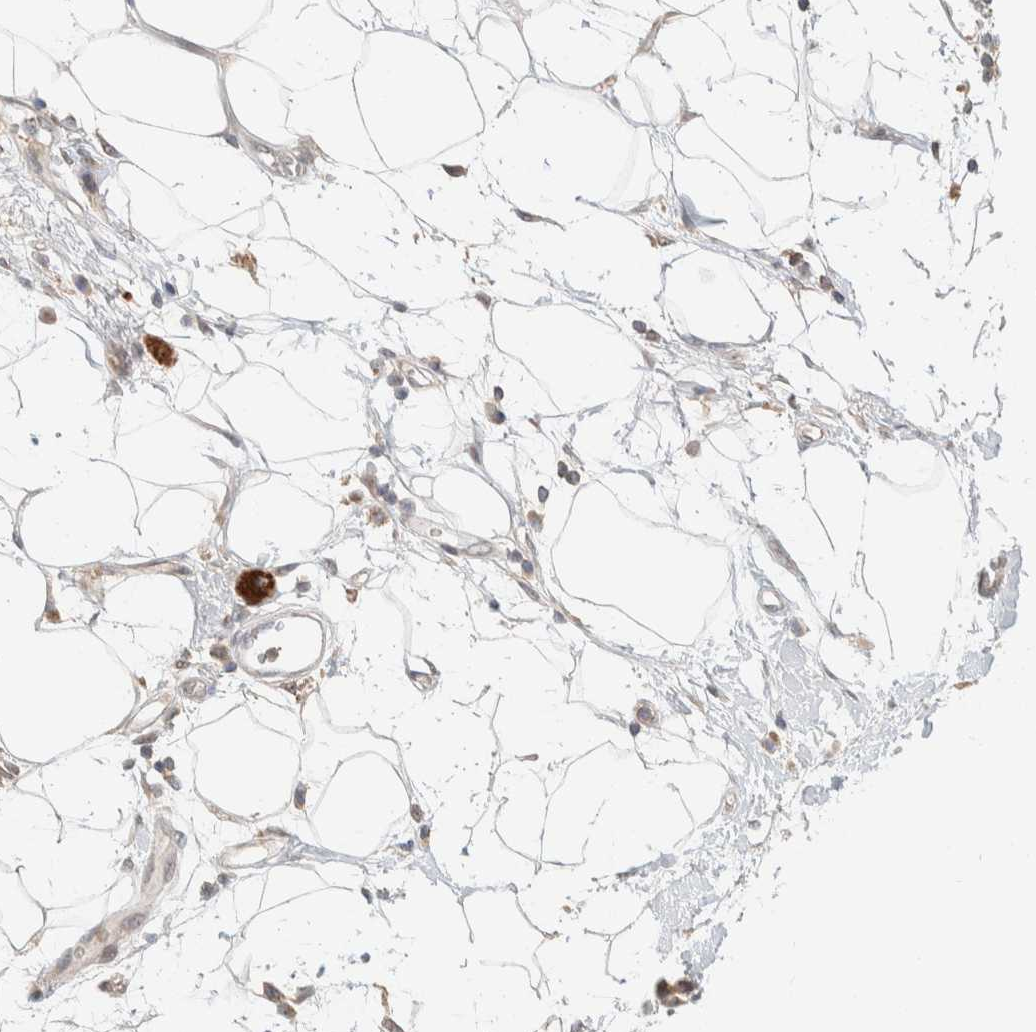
{"staining": {"intensity": "weak", "quantity": "25%-75%", "location": "cytoplasmic/membranous"}, "tissue": "adipose tissue", "cell_type": "Adipocytes", "image_type": "normal", "snomed": [{"axis": "morphology", "description": "Normal tissue, NOS"}, {"axis": "morphology", "description": "Adenocarcinoma, NOS"}, {"axis": "topography", "description": "Duodenum"}, {"axis": "topography", "description": "Peripheral nerve tissue"}], "caption": "Weak cytoplasmic/membranous positivity for a protein is identified in approximately 25%-75% of adipocytes of normal adipose tissue using IHC.", "gene": "KIF9", "patient": {"sex": "female", "age": 60}}